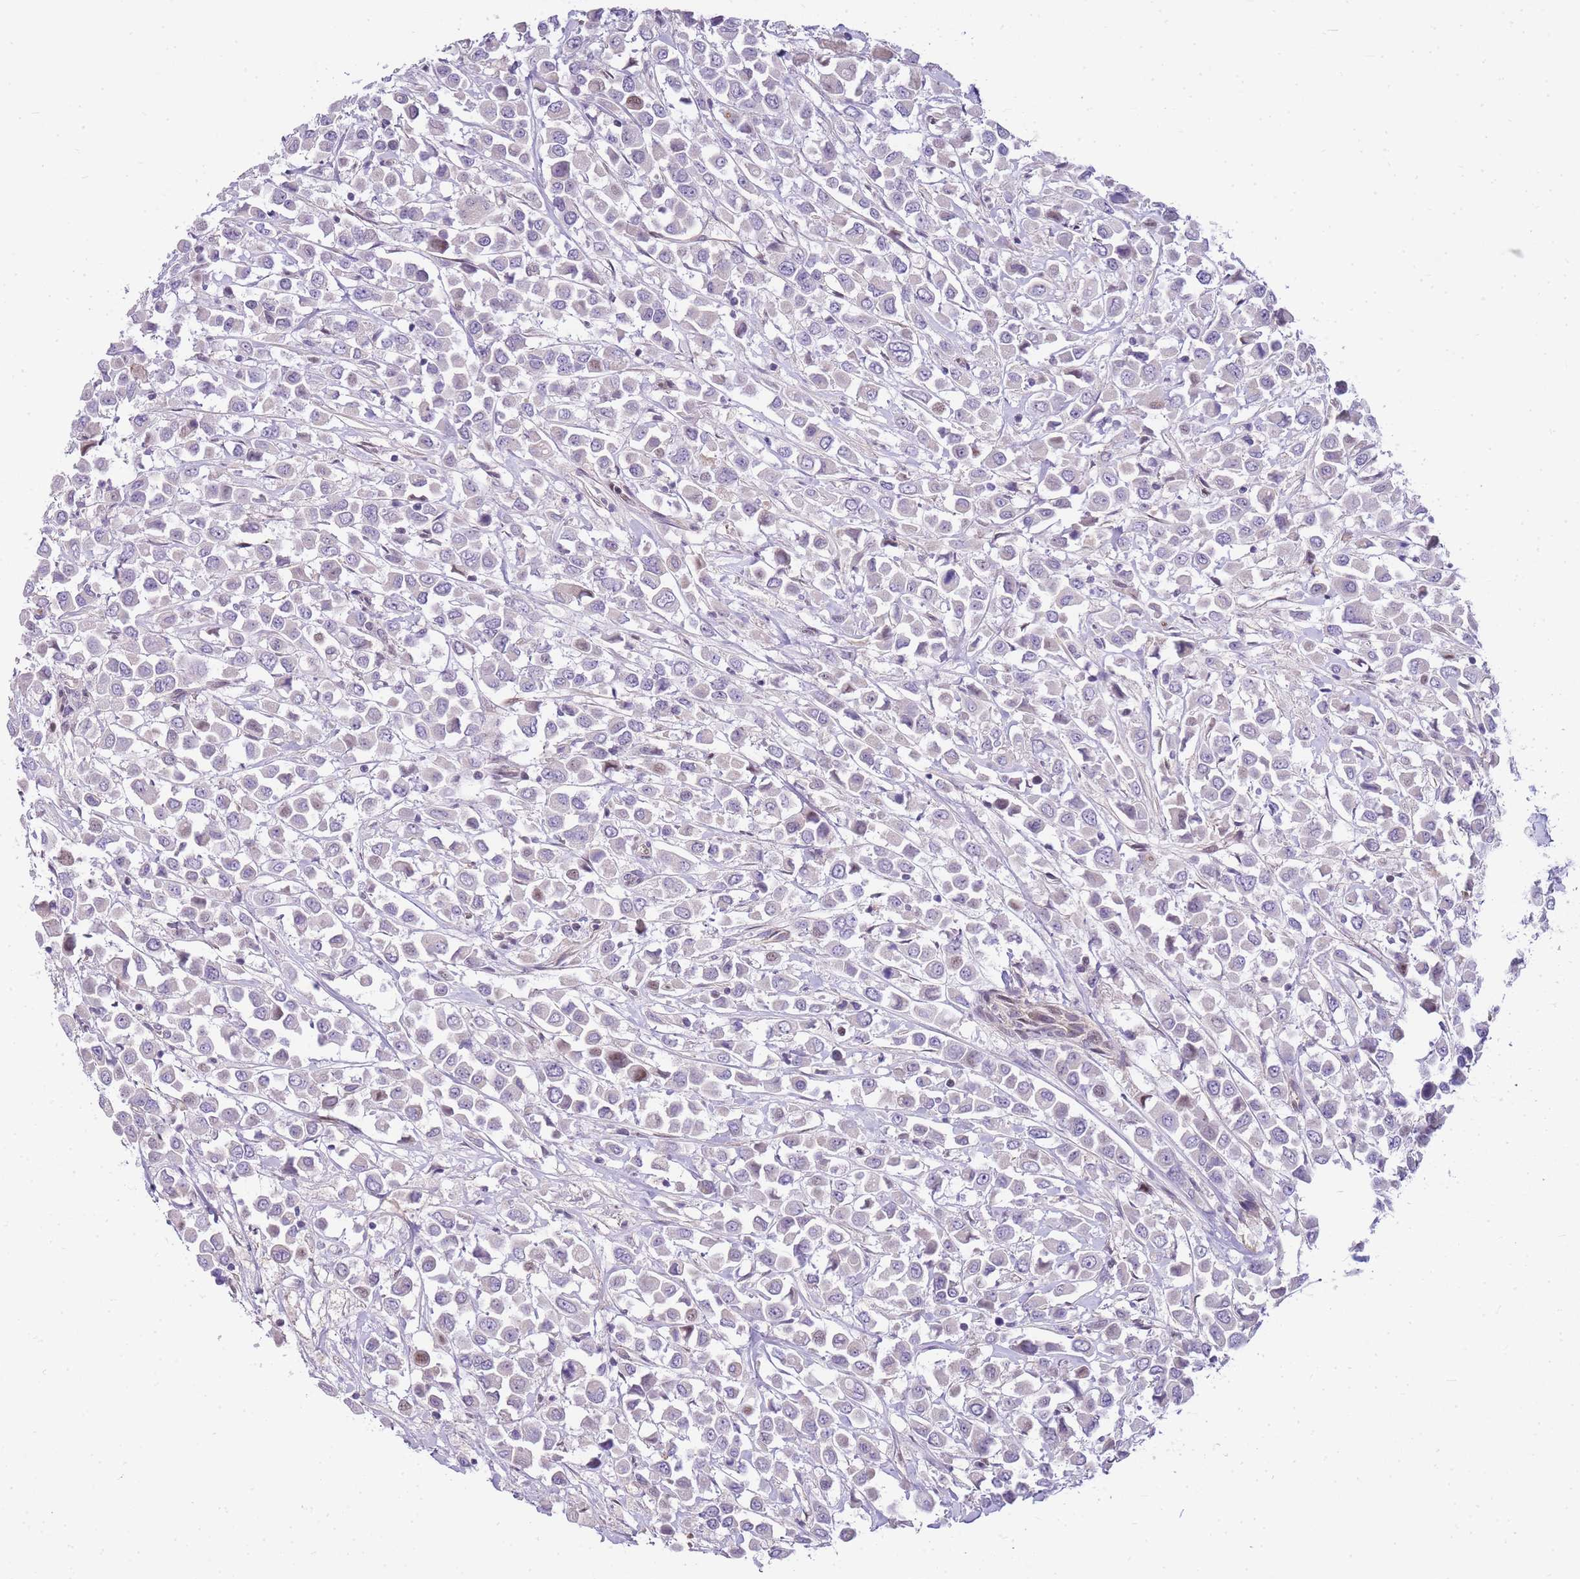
{"staining": {"intensity": "negative", "quantity": "none", "location": "none"}, "tissue": "breast cancer", "cell_type": "Tumor cells", "image_type": "cancer", "snomed": [{"axis": "morphology", "description": "Duct carcinoma"}, {"axis": "topography", "description": "Breast"}], "caption": "IHC of human invasive ductal carcinoma (breast) demonstrates no expression in tumor cells.", "gene": "CLBA1", "patient": {"sex": "female", "age": 61}}